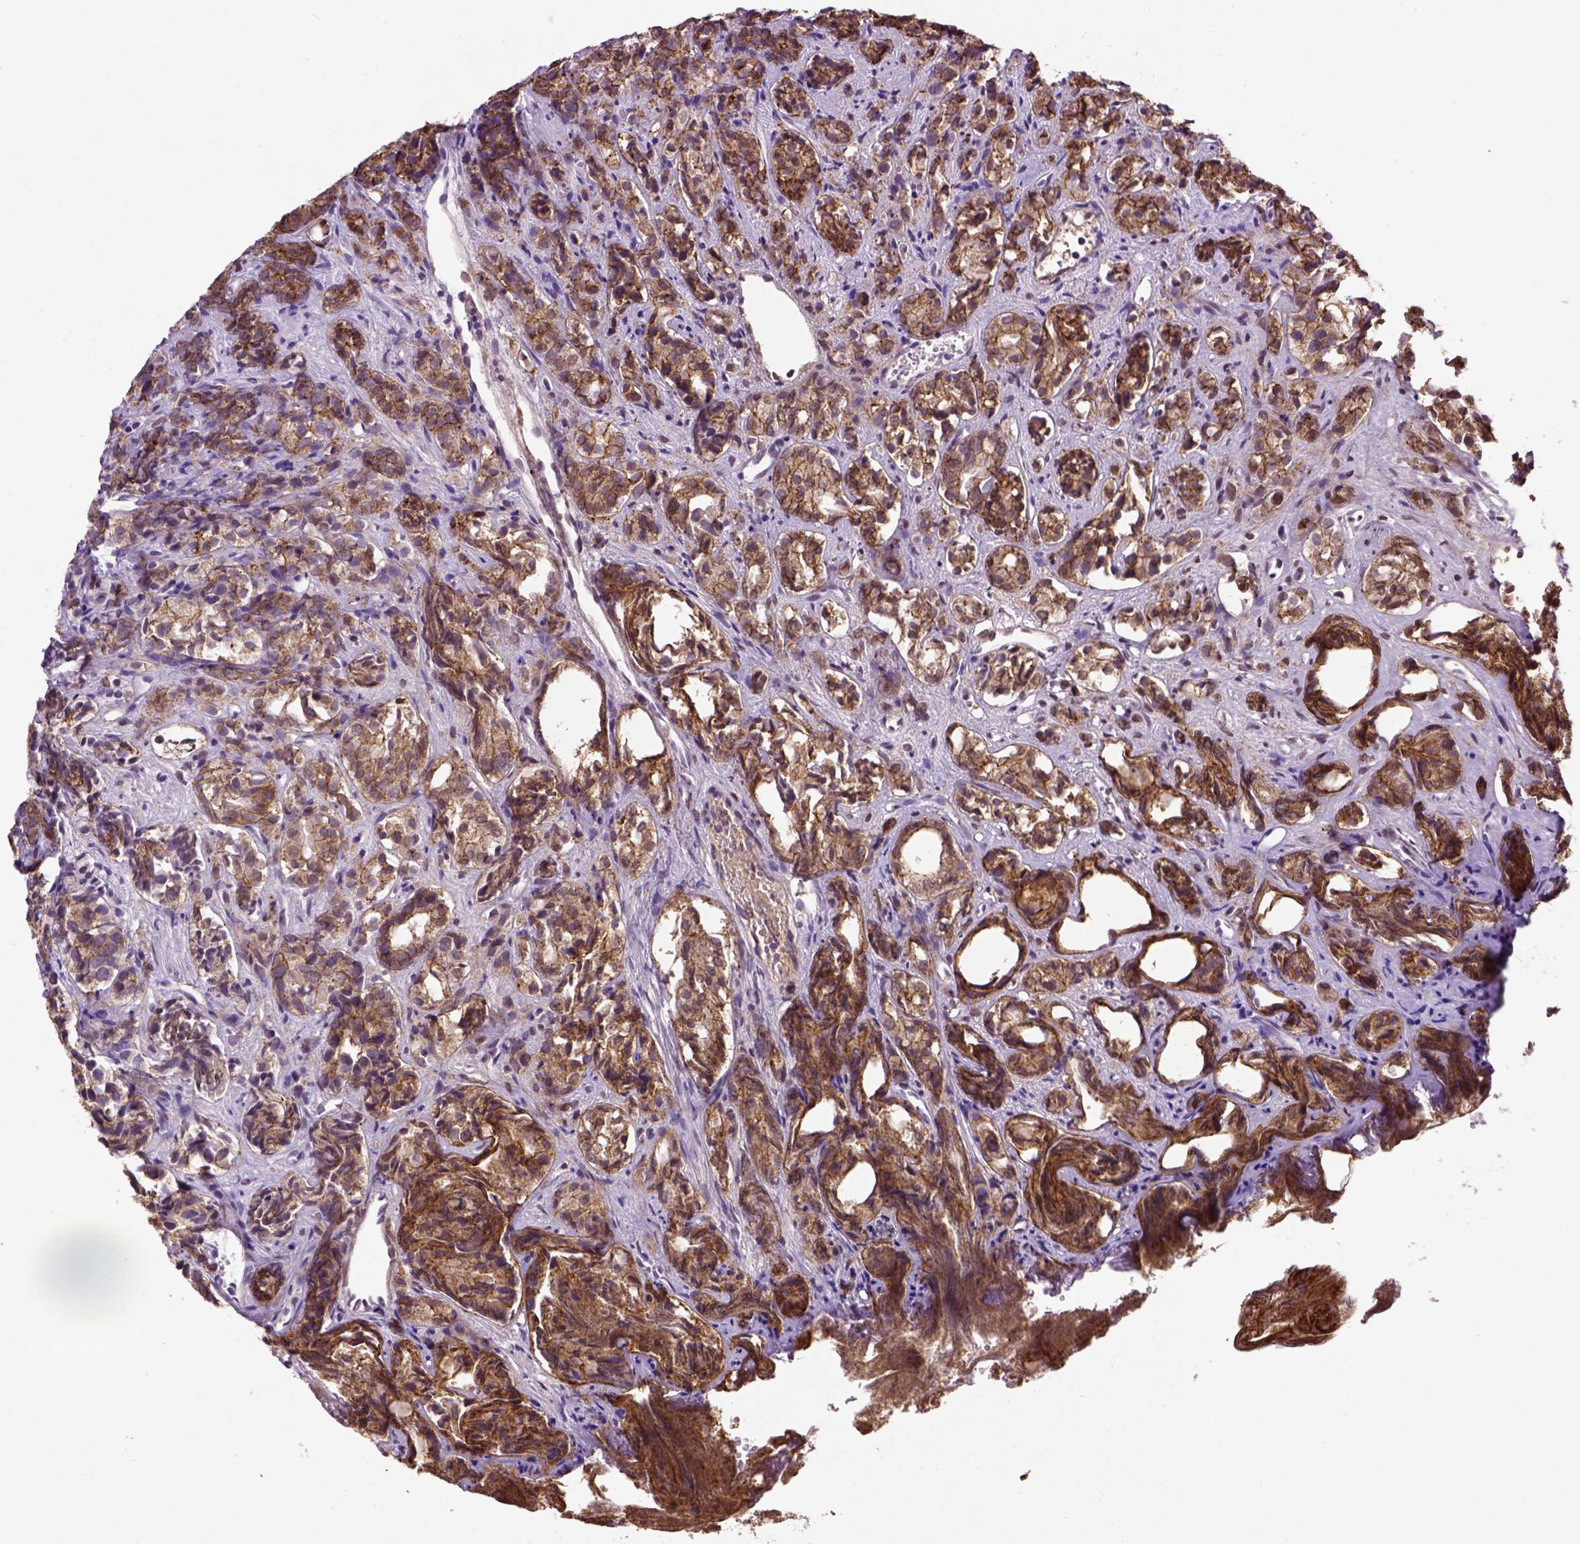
{"staining": {"intensity": "strong", "quantity": ">75%", "location": "cytoplasmic/membranous"}, "tissue": "prostate cancer", "cell_type": "Tumor cells", "image_type": "cancer", "snomed": [{"axis": "morphology", "description": "Adenocarcinoma, High grade"}, {"axis": "topography", "description": "Prostate"}], "caption": "Immunohistochemical staining of prostate cancer (high-grade adenocarcinoma) shows high levels of strong cytoplasmic/membranous expression in approximately >75% of tumor cells. (brown staining indicates protein expression, while blue staining denotes nuclei).", "gene": "CDH1", "patient": {"sex": "male", "age": 84}}